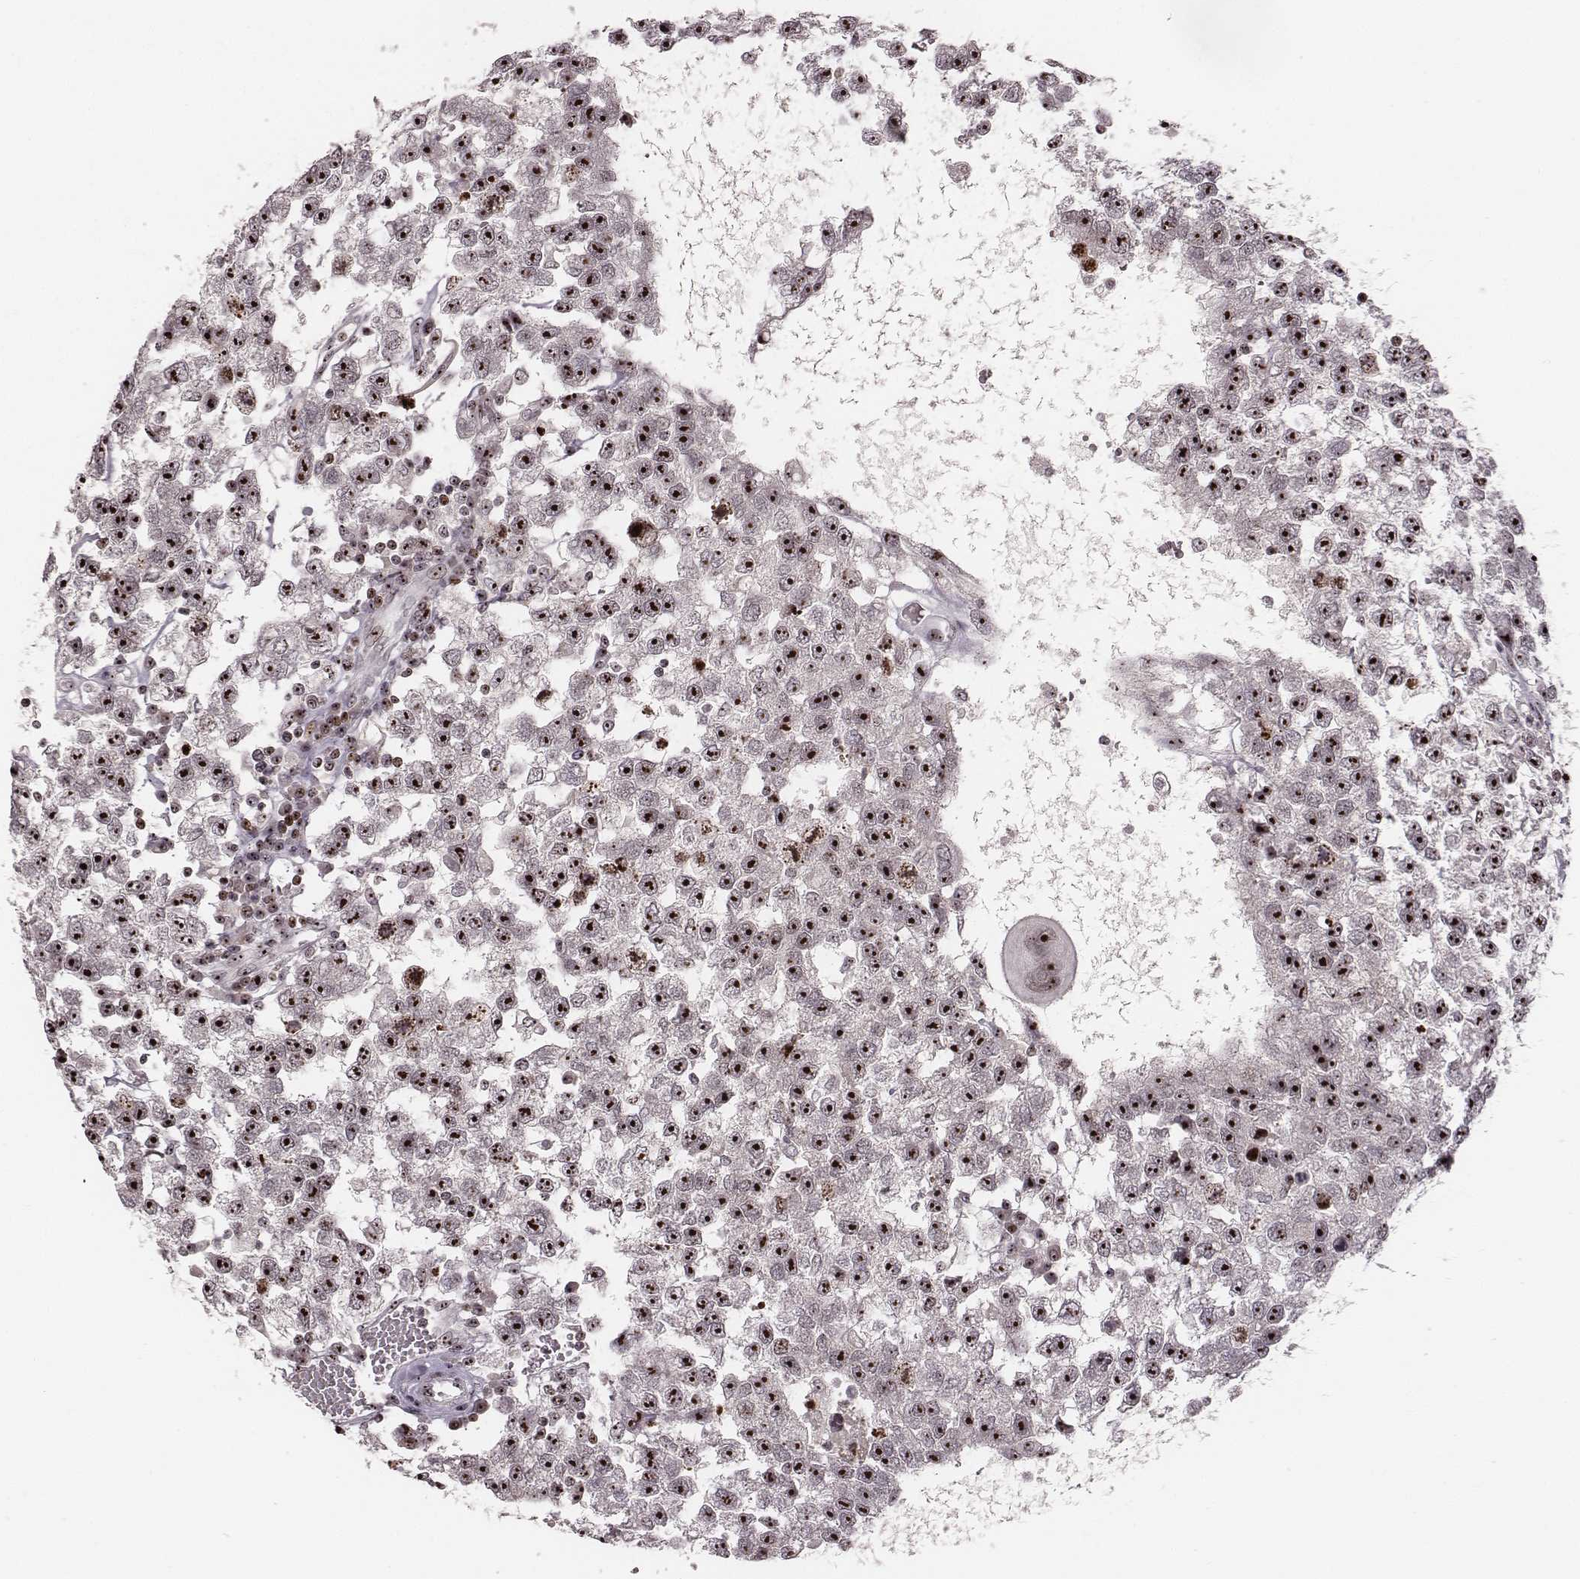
{"staining": {"intensity": "moderate", "quantity": ">75%", "location": "nuclear"}, "tissue": "testis cancer", "cell_type": "Tumor cells", "image_type": "cancer", "snomed": [{"axis": "morphology", "description": "Seminoma, NOS"}, {"axis": "topography", "description": "Testis"}], "caption": "Immunohistochemistry (IHC) (DAB) staining of human testis cancer displays moderate nuclear protein positivity in approximately >75% of tumor cells.", "gene": "NOP56", "patient": {"sex": "male", "age": 34}}